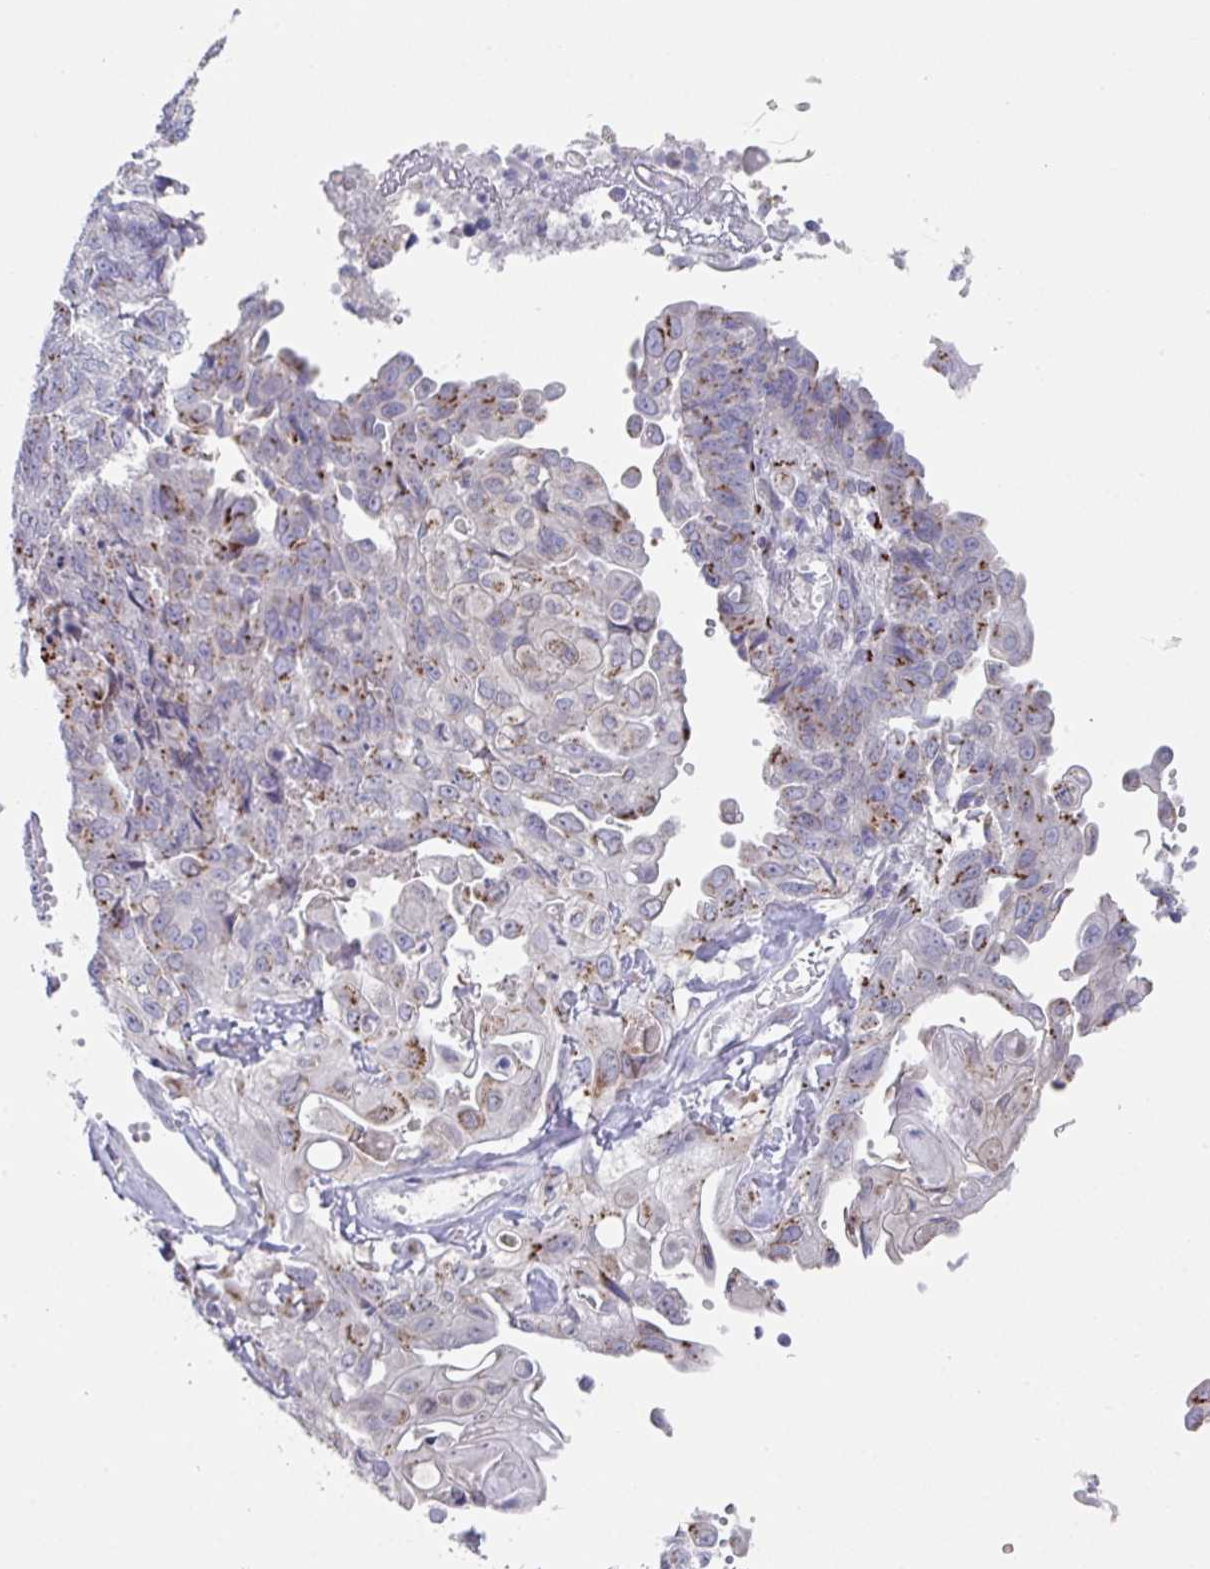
{"staining": {"intensity": "strong", "quantity": "25%-75%", "location": "cytoplasmic/membranous"}, "tissue": "endometrial cancer", "cell_type": "Tumor cells", "image_type": "cancer", "snomed": [{"axis": "morphology", "description": "Adenocarcinoma, NOS"}, {"axis": "topography", "description": "Endometrium"}], "caption": "Protein expression analysis of endometrial cancer (adenocarcinoma) displays strong cytoplasmic/membranous expression in about 25%-75% of tumor cells.", "gene": "VKORC1L1", "patient": {"sex": "female", "age": 32}}